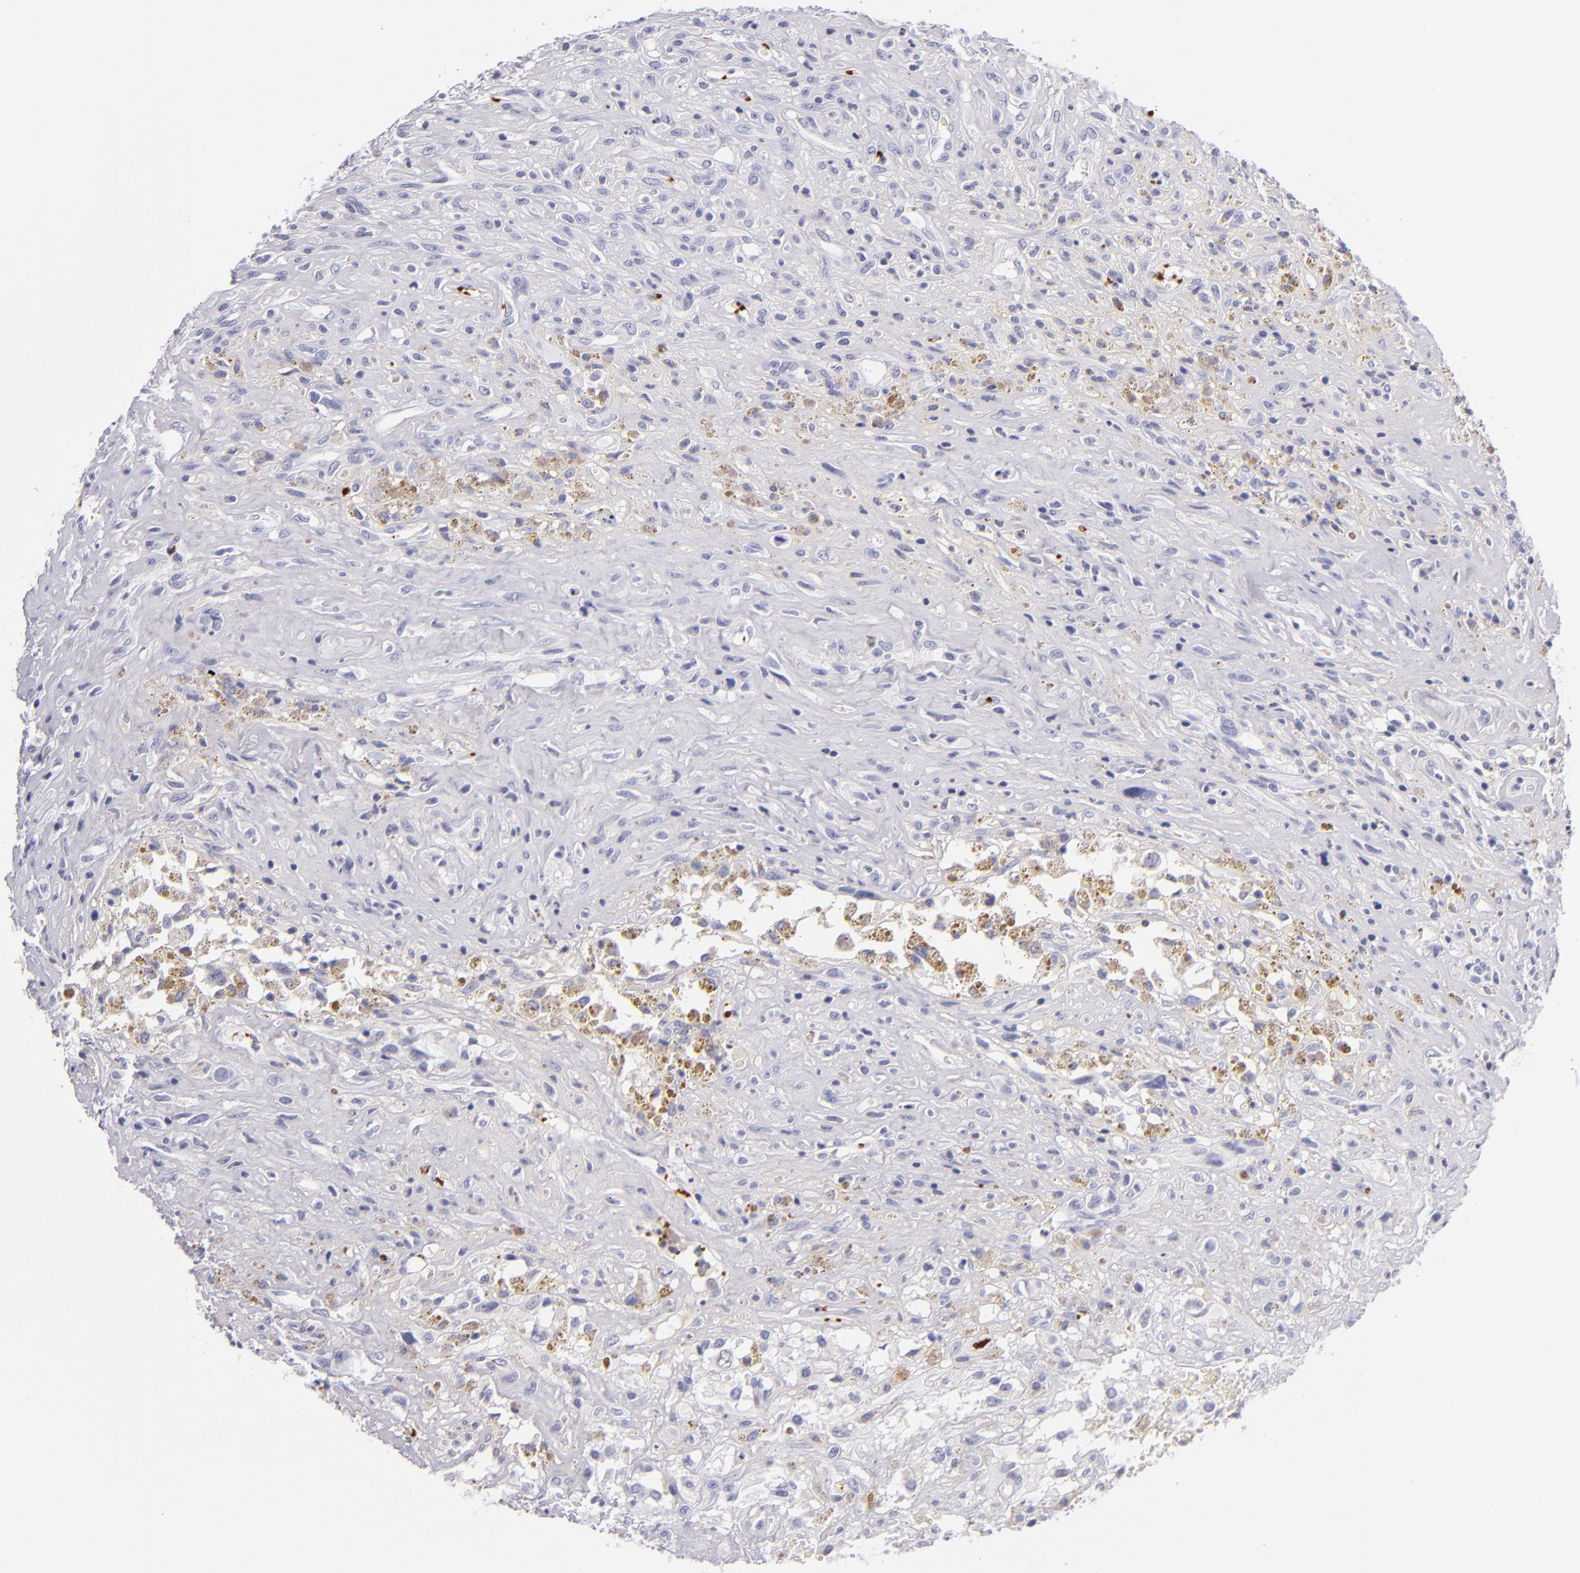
{"staining": {"intensity": "negative", "quantity": "none", "location": "none"}, "tissue": "glioma", "cell_type": "Tumor cells", "image_type": "cancer", "snomed": [{"axis": "morphology", "description": "Glioma, malignant, High grade"}, {"axis": "topography", "description": "Brain"}], "caption": "Tumor cells show no significant protein staining in glioma.", "gene": "GP1BA", "patient": {"sex": "male", "age": 66}}